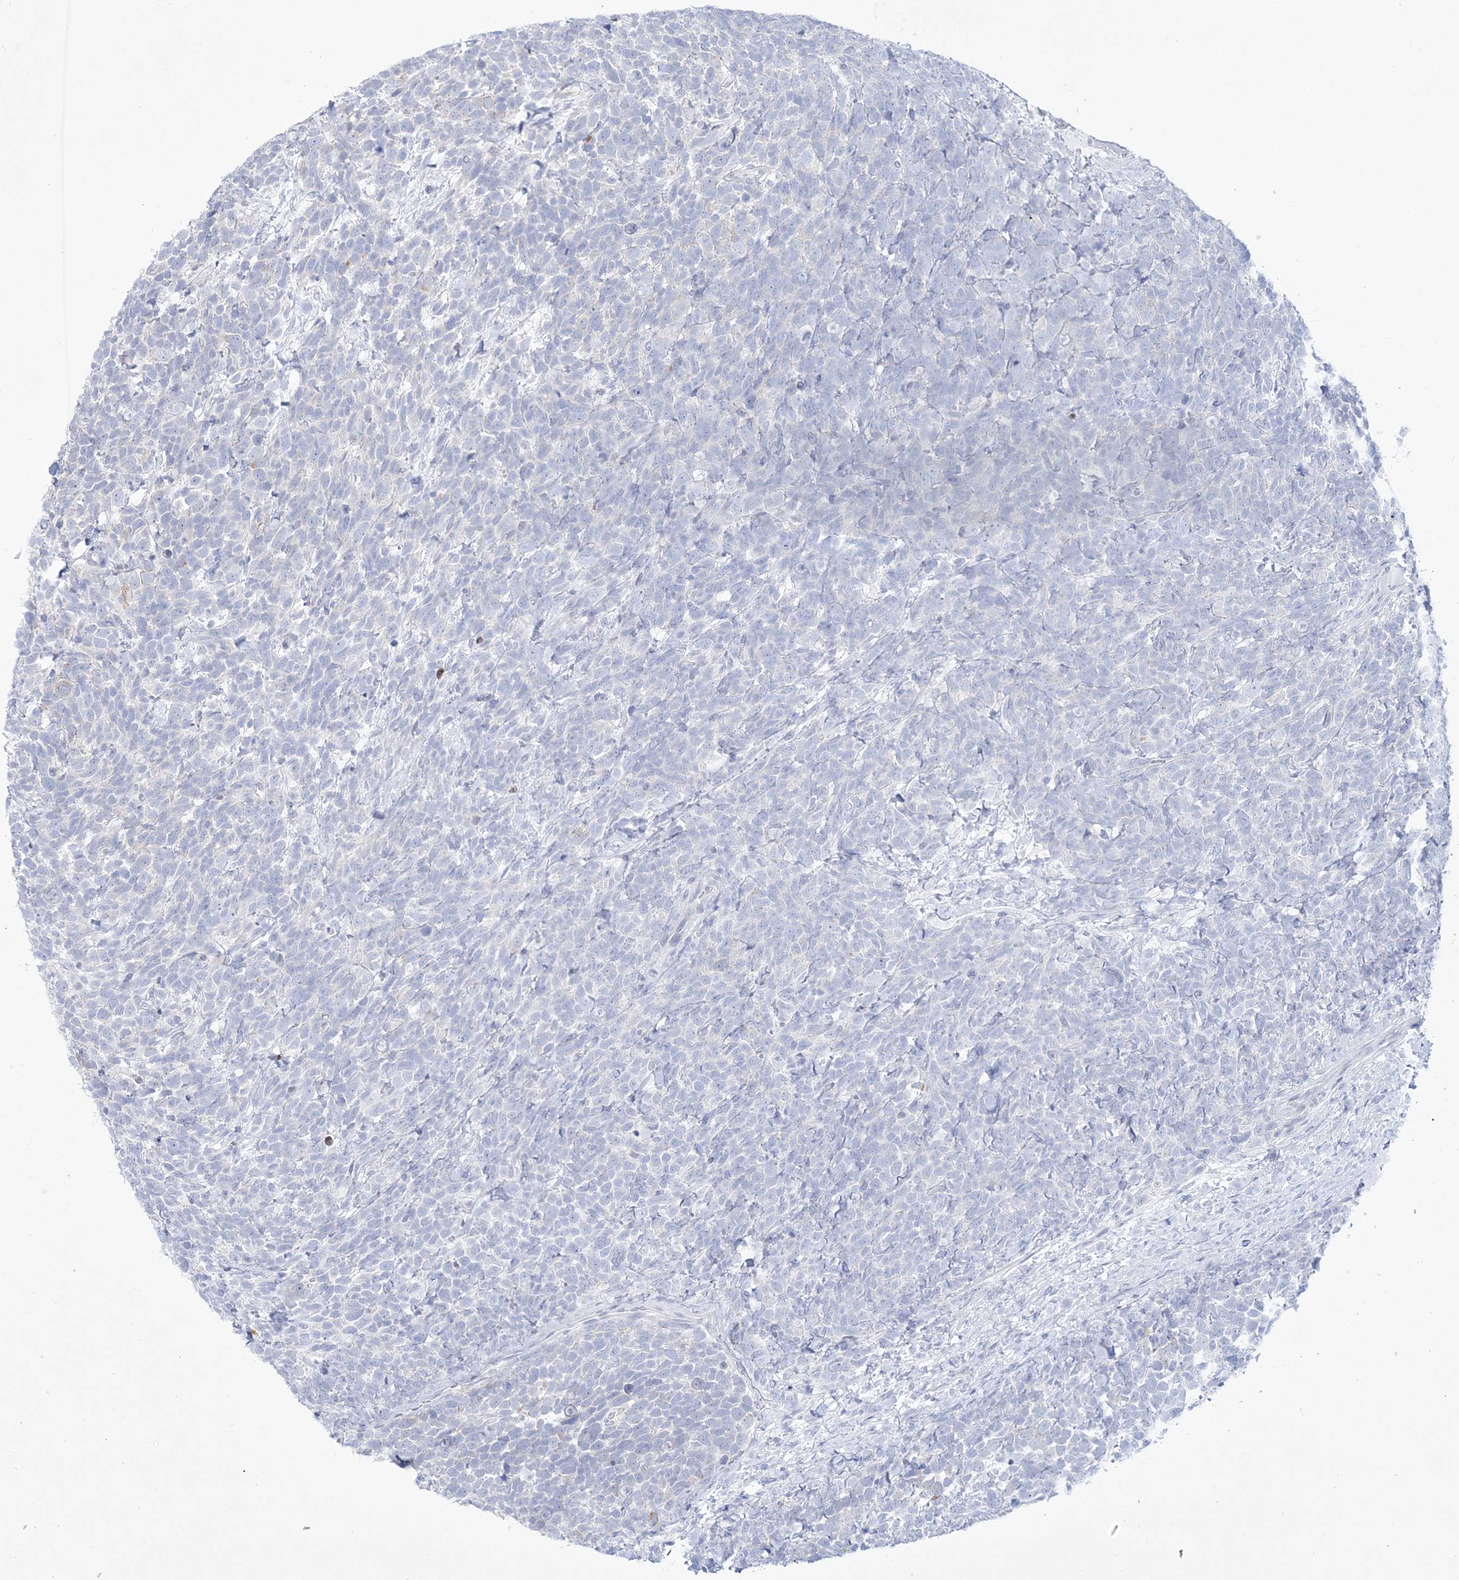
{"staining": {"intensity": "negative", "quantity": "none", "location": "none"}, "tissue": "urothelial cancer", "cell_type": "Tumor cells", "image_type": "cancer", "snomed": [{"axis": "morphology", "description": "Urothelial carcinoma, High grade"}, {"axis": "topography", "description": "Urinary bladder"}], "caption": "Tumor cells are negative for protein expression in human urothelial cancer.", "gene": "WDR27", "patient": {"sex": "female", "age": 82}}